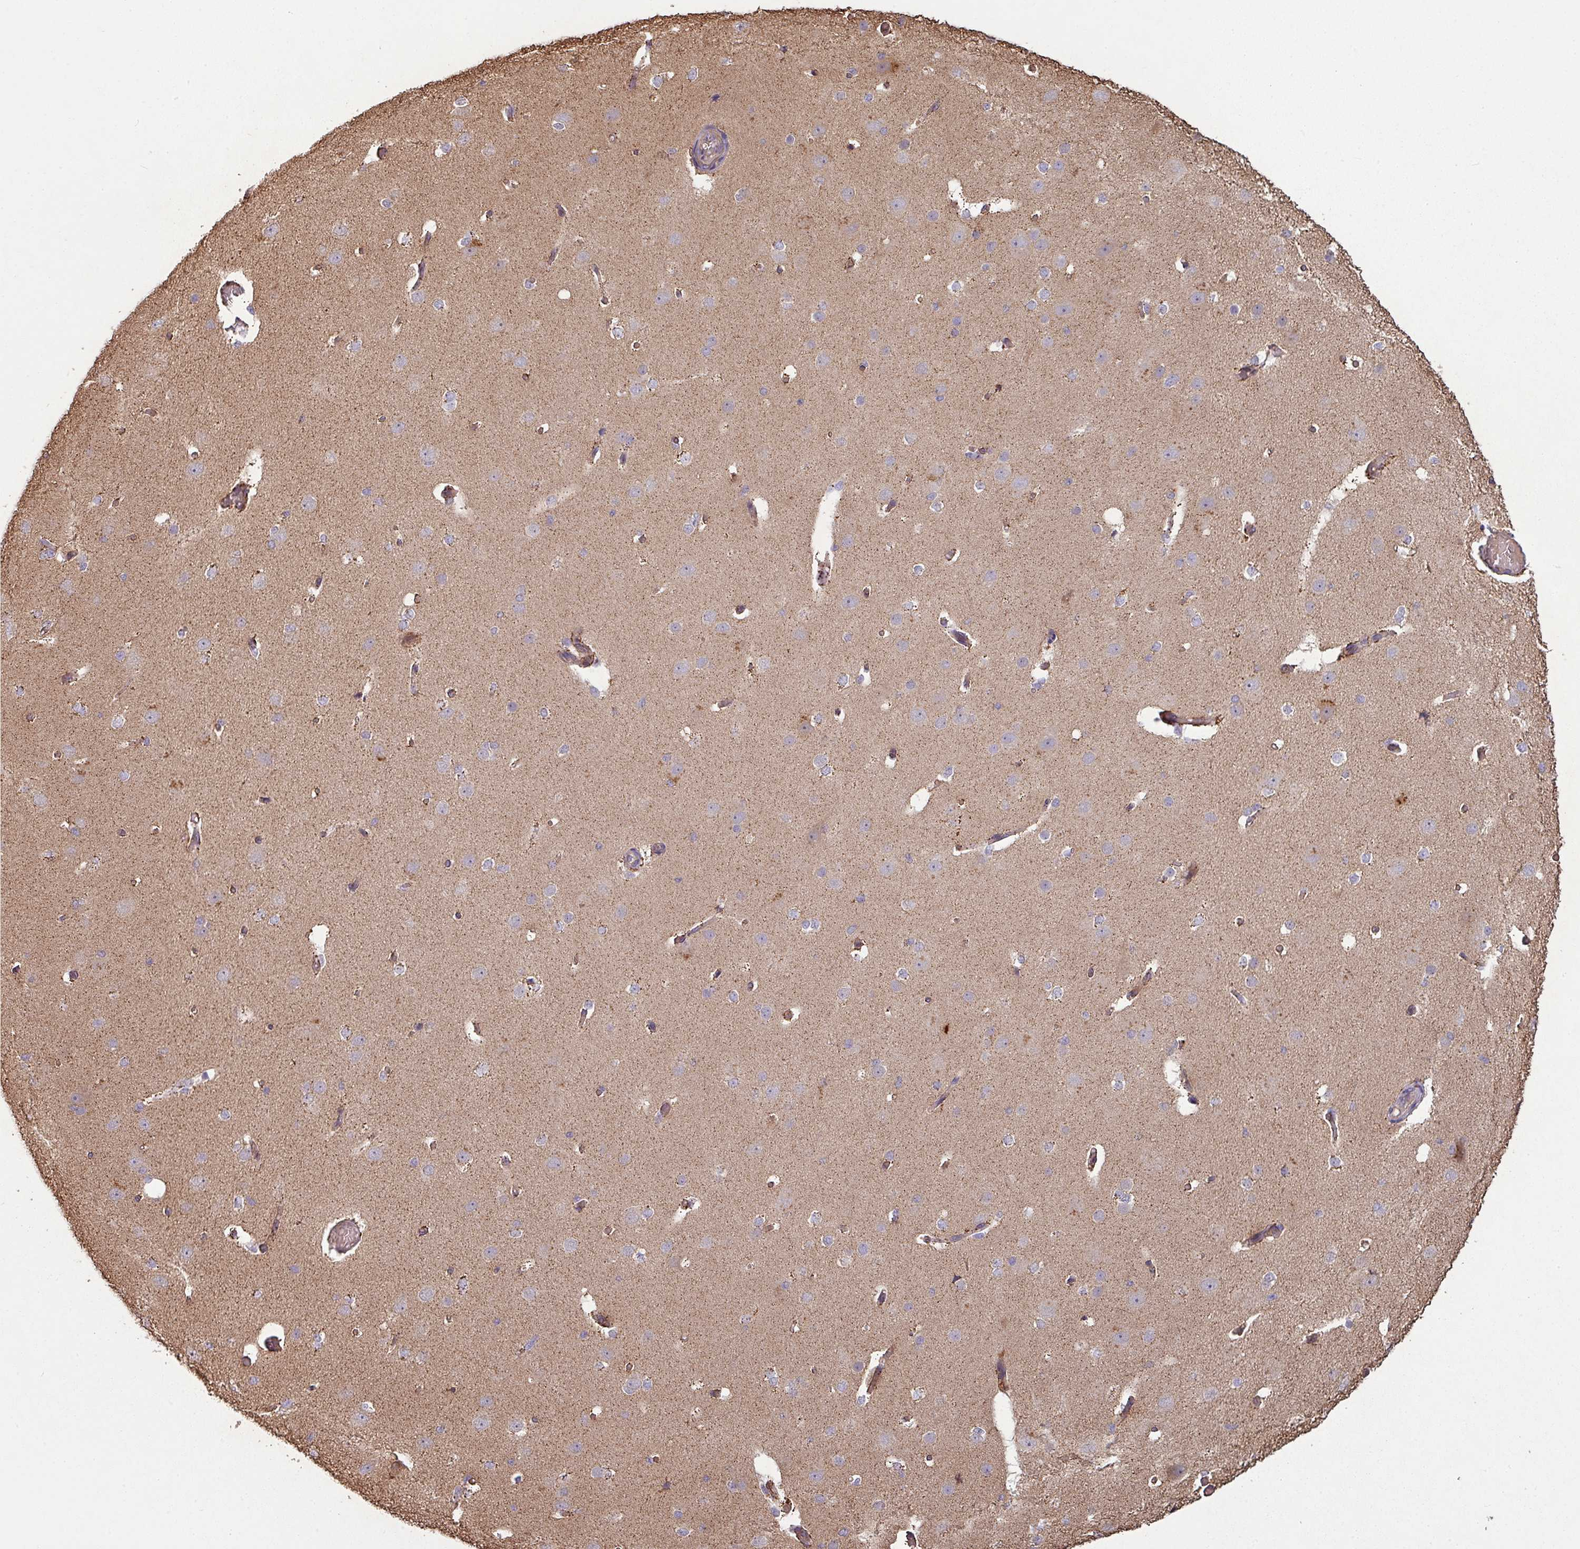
{"staining": {"intensity": "moderate", "quantity": ">75%", "location": "cytoplasmic/membranous"}, "tissue": "cerebral cortex", "cell_type": "Endothelial cells", "image_type": "normal", "snomed": [{"axis": "morphology", "description": "Normal tissue, NOS"}, {"axis": "morphology", "description": "Inflammation, NOS"}, {"axis": "topography", "description": "Cerebral cortex"}], "caption": "High-magnification brightfield microscopy of normal cerebral cortex stained with DAB (brown) and counterstained with hematoxylin (blue). endothelial cells exhibit moderate cytoplasmic/membranous expression is appreciated in approximately>75% of cells.", "gene": "NHSL2", "patient": {"sex": "male", "age": 6}}